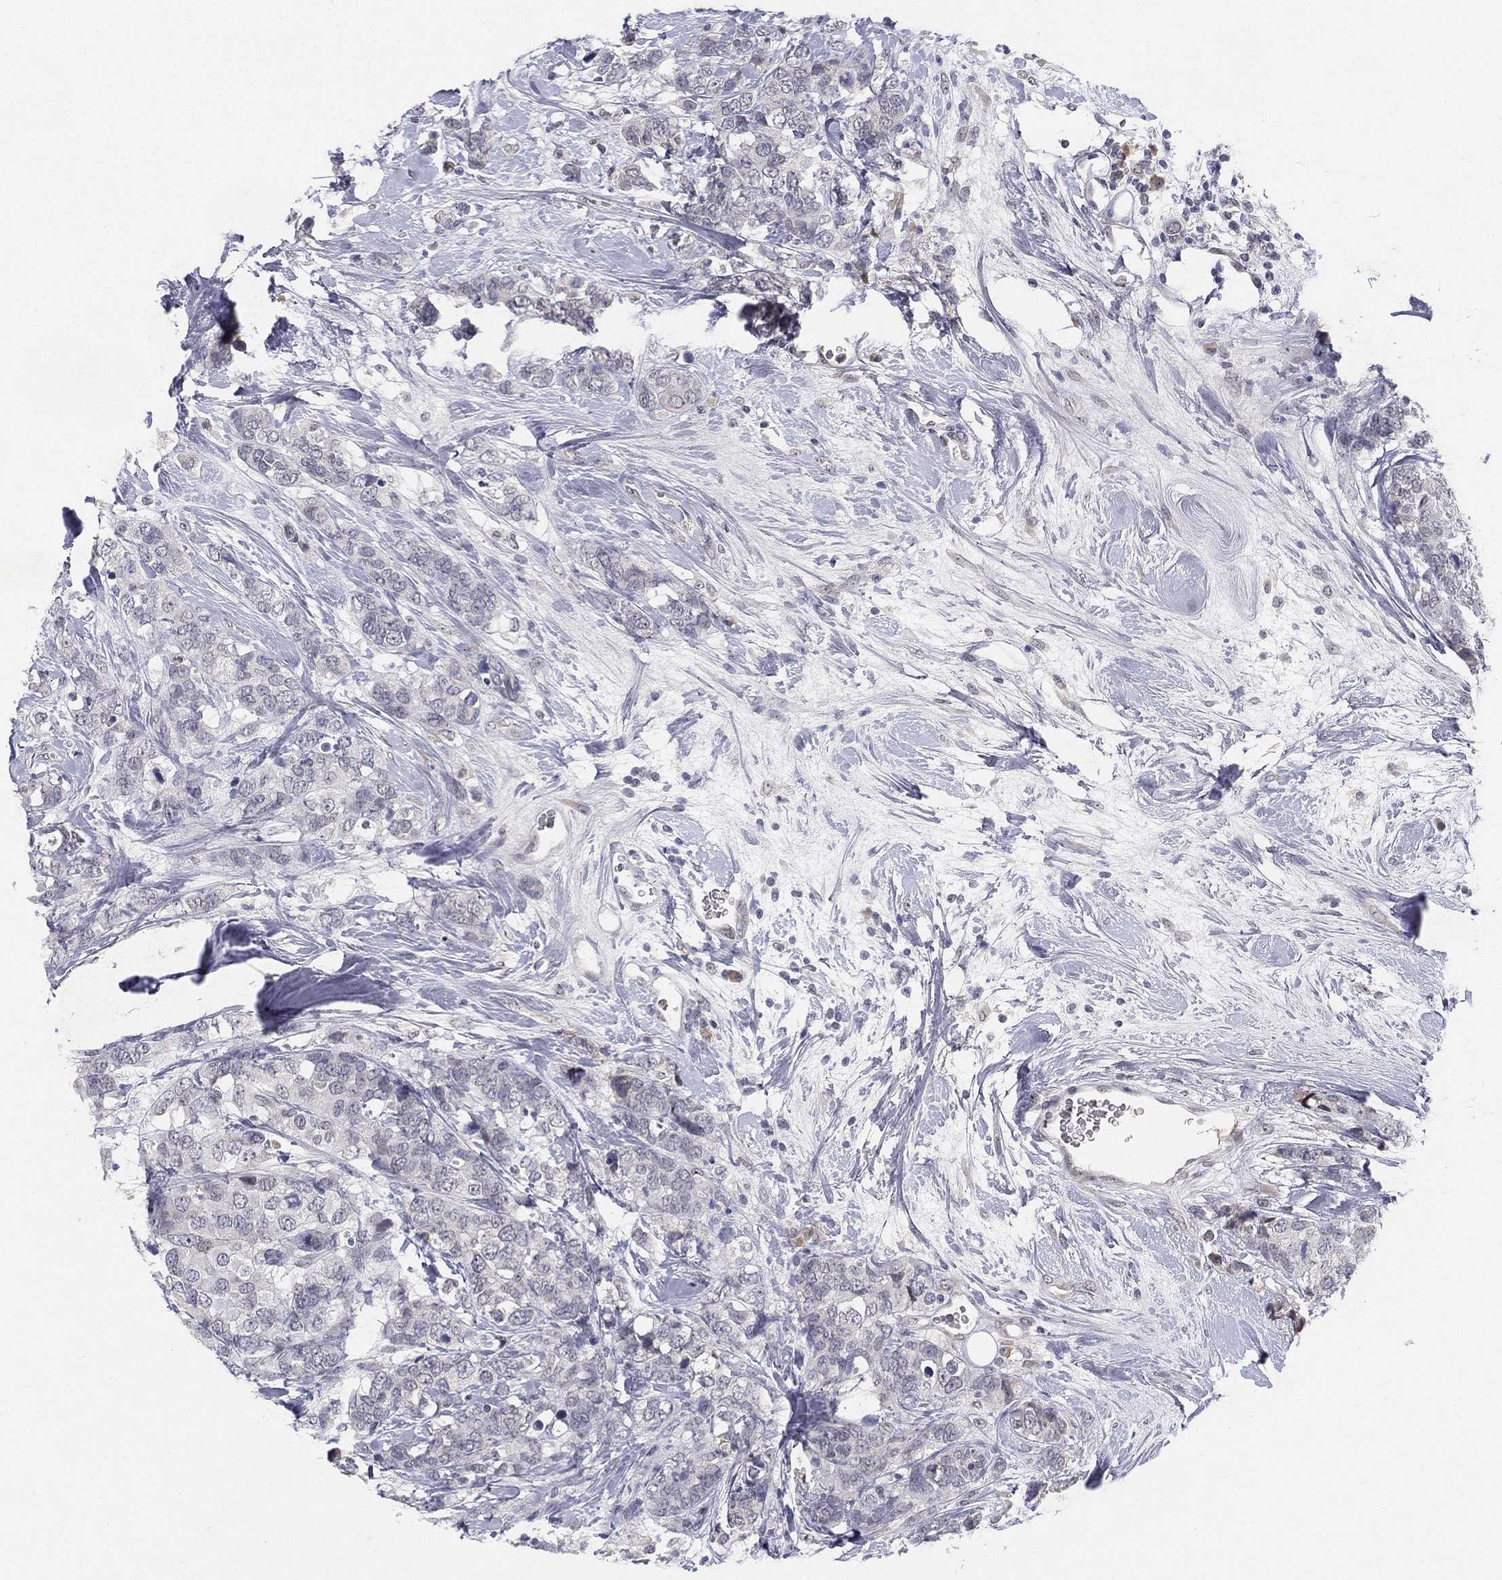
{"staining": {"intensity": "negative", "quantity": "none", "location": "none"}, "tissue": "breast cancer", "cell_type": "Tumor cells", "image_type": "cancer", "snomed": [{"axis": "morphology", "description": "Lobular carcinoma"}, {"axis": "topography", "description": "Breast"}], "caption": "A micrograph of human breast cancer is negative for staining in tumor cells. The staining was performed using DAB to visualize the protein expression in brown, while the nuclei were stained in blue with hematoxylin (Magnification: 20x).", "gene": "MS4A8", "patient": {"sex": "female", "age": 59}}